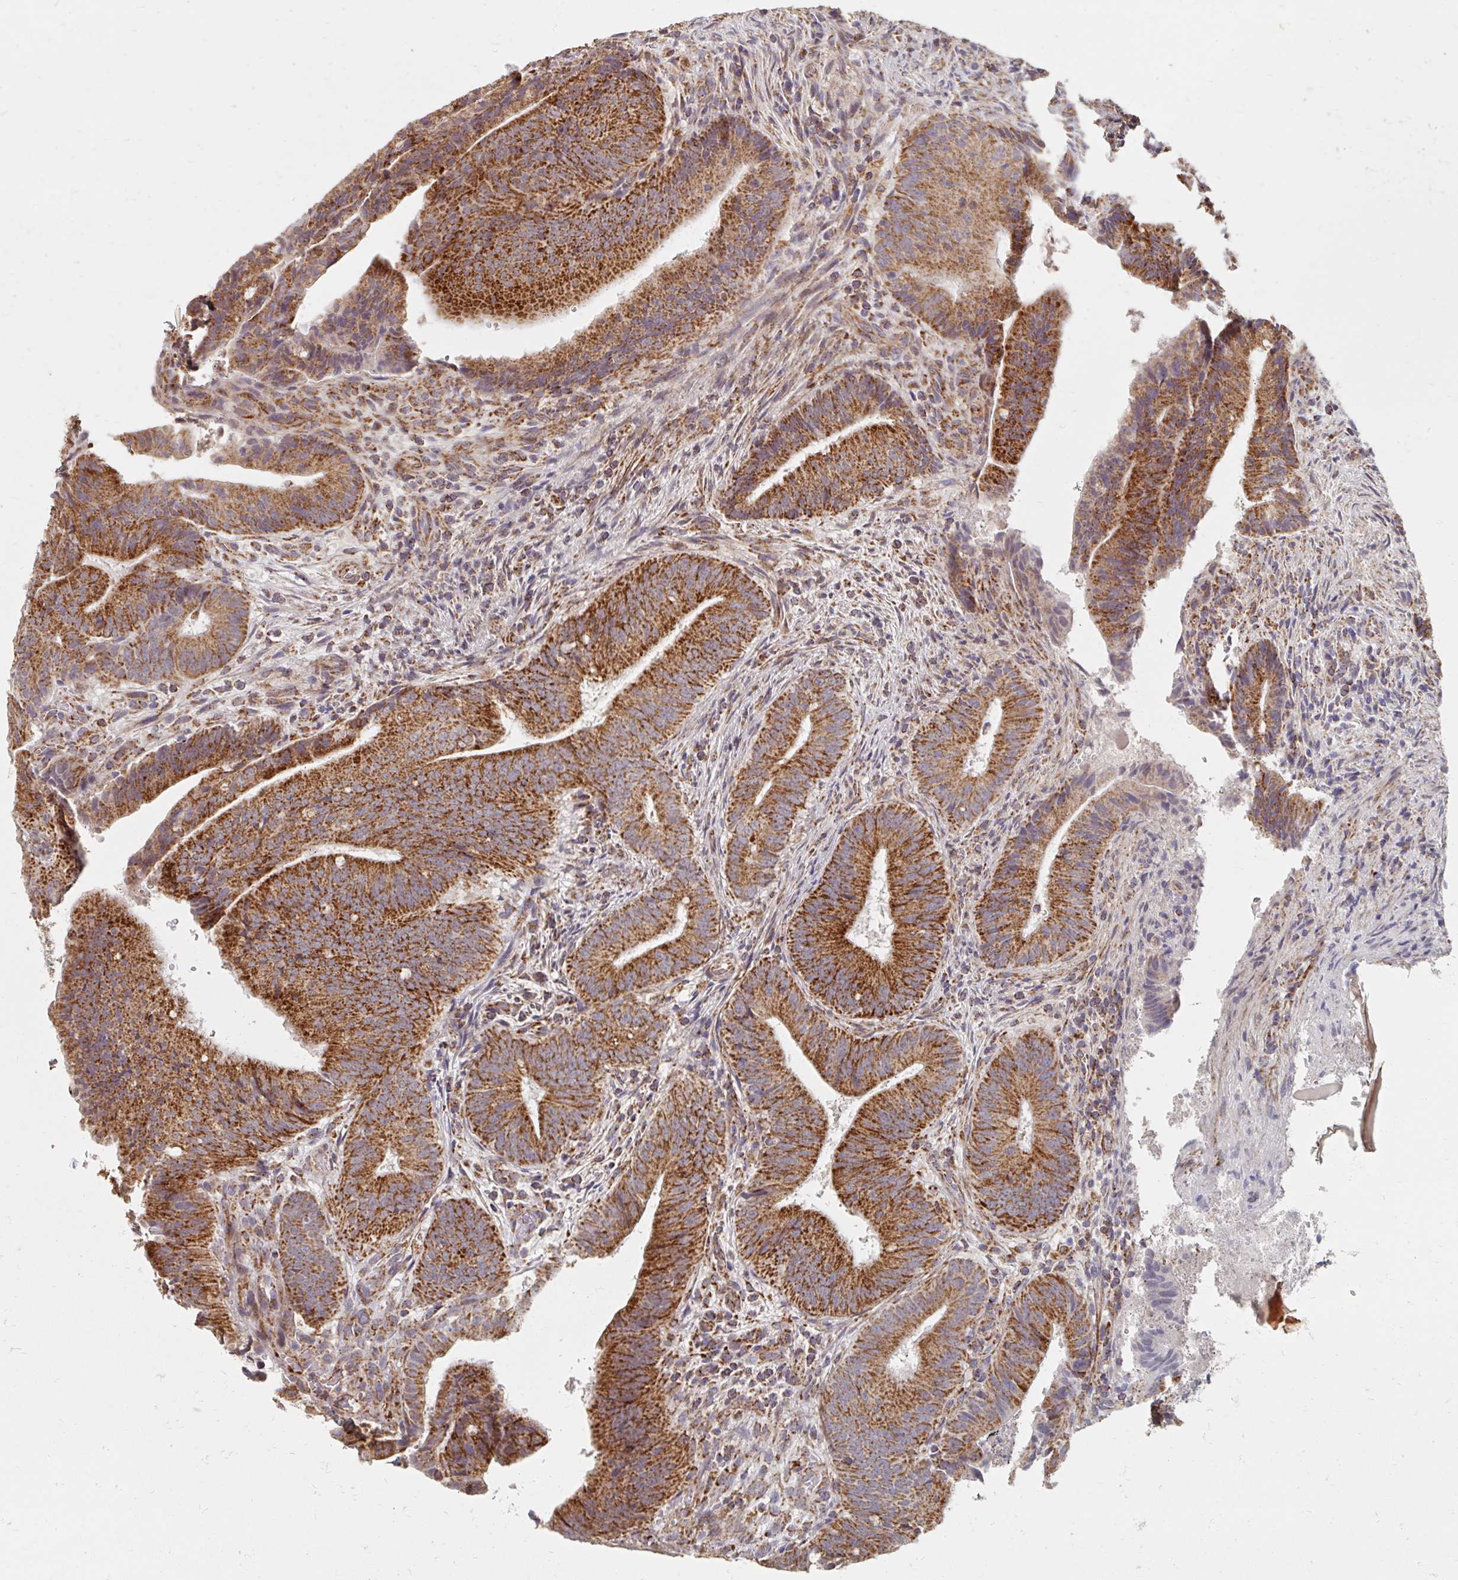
{"staining": {"intensity": "strong", "quantity": ">75%", "location": "cytoplasmic/membranous"}, "tissue": "colorectal cancer", "cell_type": "Tumor cells", "image_type": "cancer", "snomed": [{"axis": "morphology", "description": "Adenocarcinoma, NOS"}, {"axis": "topography", "description": "Colon"}], "caption": "Brown immunohistochemical staining in human adenocarcinoma (colorectal) demonstrates strong cytoplasmic/membranous staining in approximately >75% of tumor cells.", "gene": "MAVS", "patient": {"sex": "female", "age": 43}}